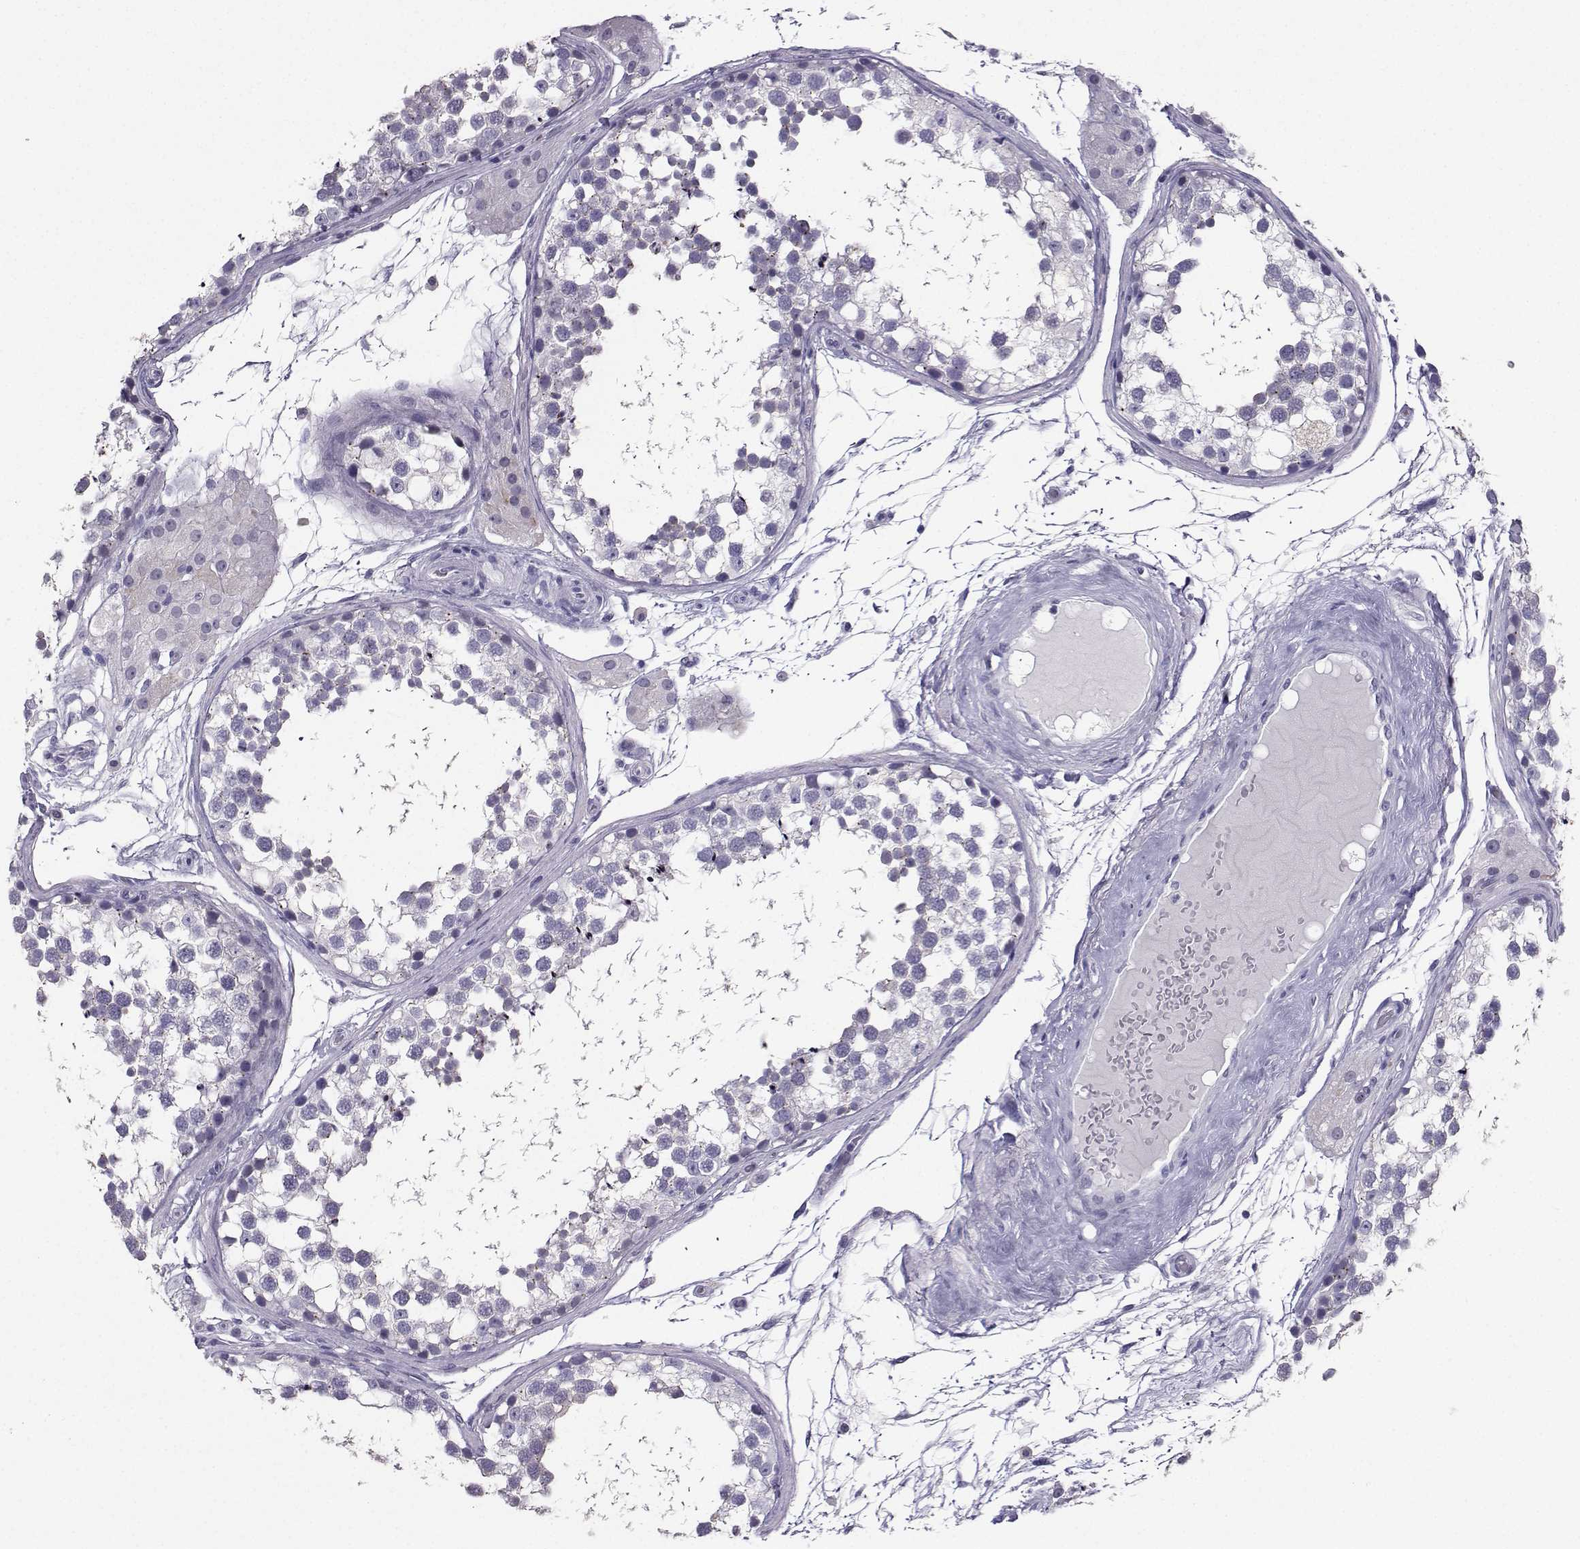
{"staining": {"intensity": "negative", "quantity": "none", "location": "none"}, "tissue": "testis", "cell_type": "Cells in seminiferous ducts", "image_type": "normal", "snomed": [{"axis": "morphology", "description": "Normal tissue, NOS"}, {"axis": "morphology", "description": "Seminoma, NOS"}, {"axis": "topography", "description": "Testis"}], "caption": "This histopathology image is of unremarkable testis stained with immunohistochemistry to label a protein in brown with the nuclei are counter-stained blue. There is no expression in cells in seminiferous ducts.", "gene": "TBR1", "patient": {"sex": "male", "age": 65}}